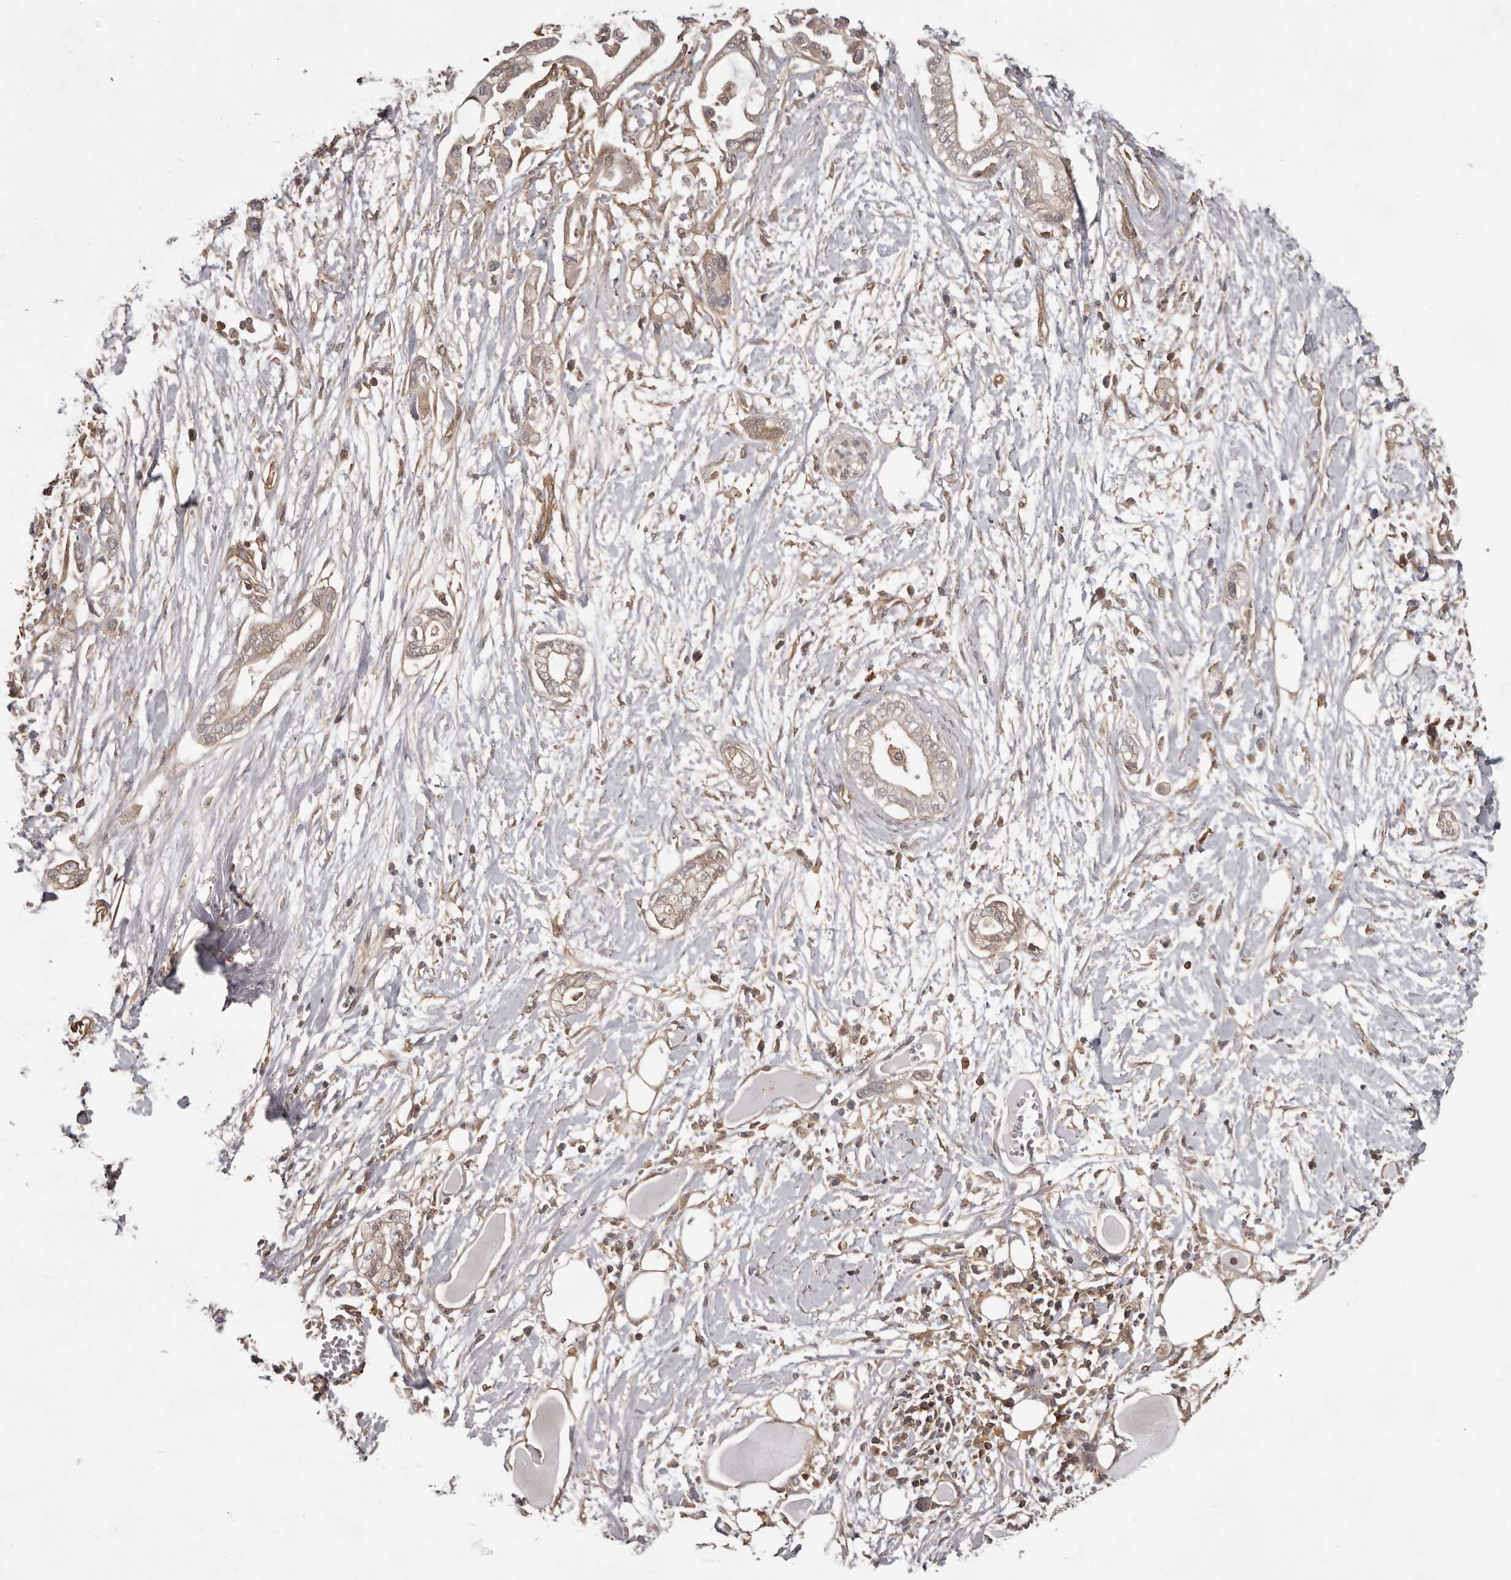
{"staining": {"intensity": "weak", "quantity": "<25%", "location": "cytoplasmic/membranous"}, "tissue": "pancreatic cancer", "cell_type": "Tumor cells", "image_type": "cancer", "snomed": [{"axis": "morphology", "description": "Adenocarcinoma, NOS"}, {"axis": "topography", "description": "Pancreas"}], "caption": "Pancreatic cancer was stained to show a protein in brown. There is no significant expression in tumor cells.", "gene": "NFKBIA", "patient": {"sex": "male", "age": 68}}